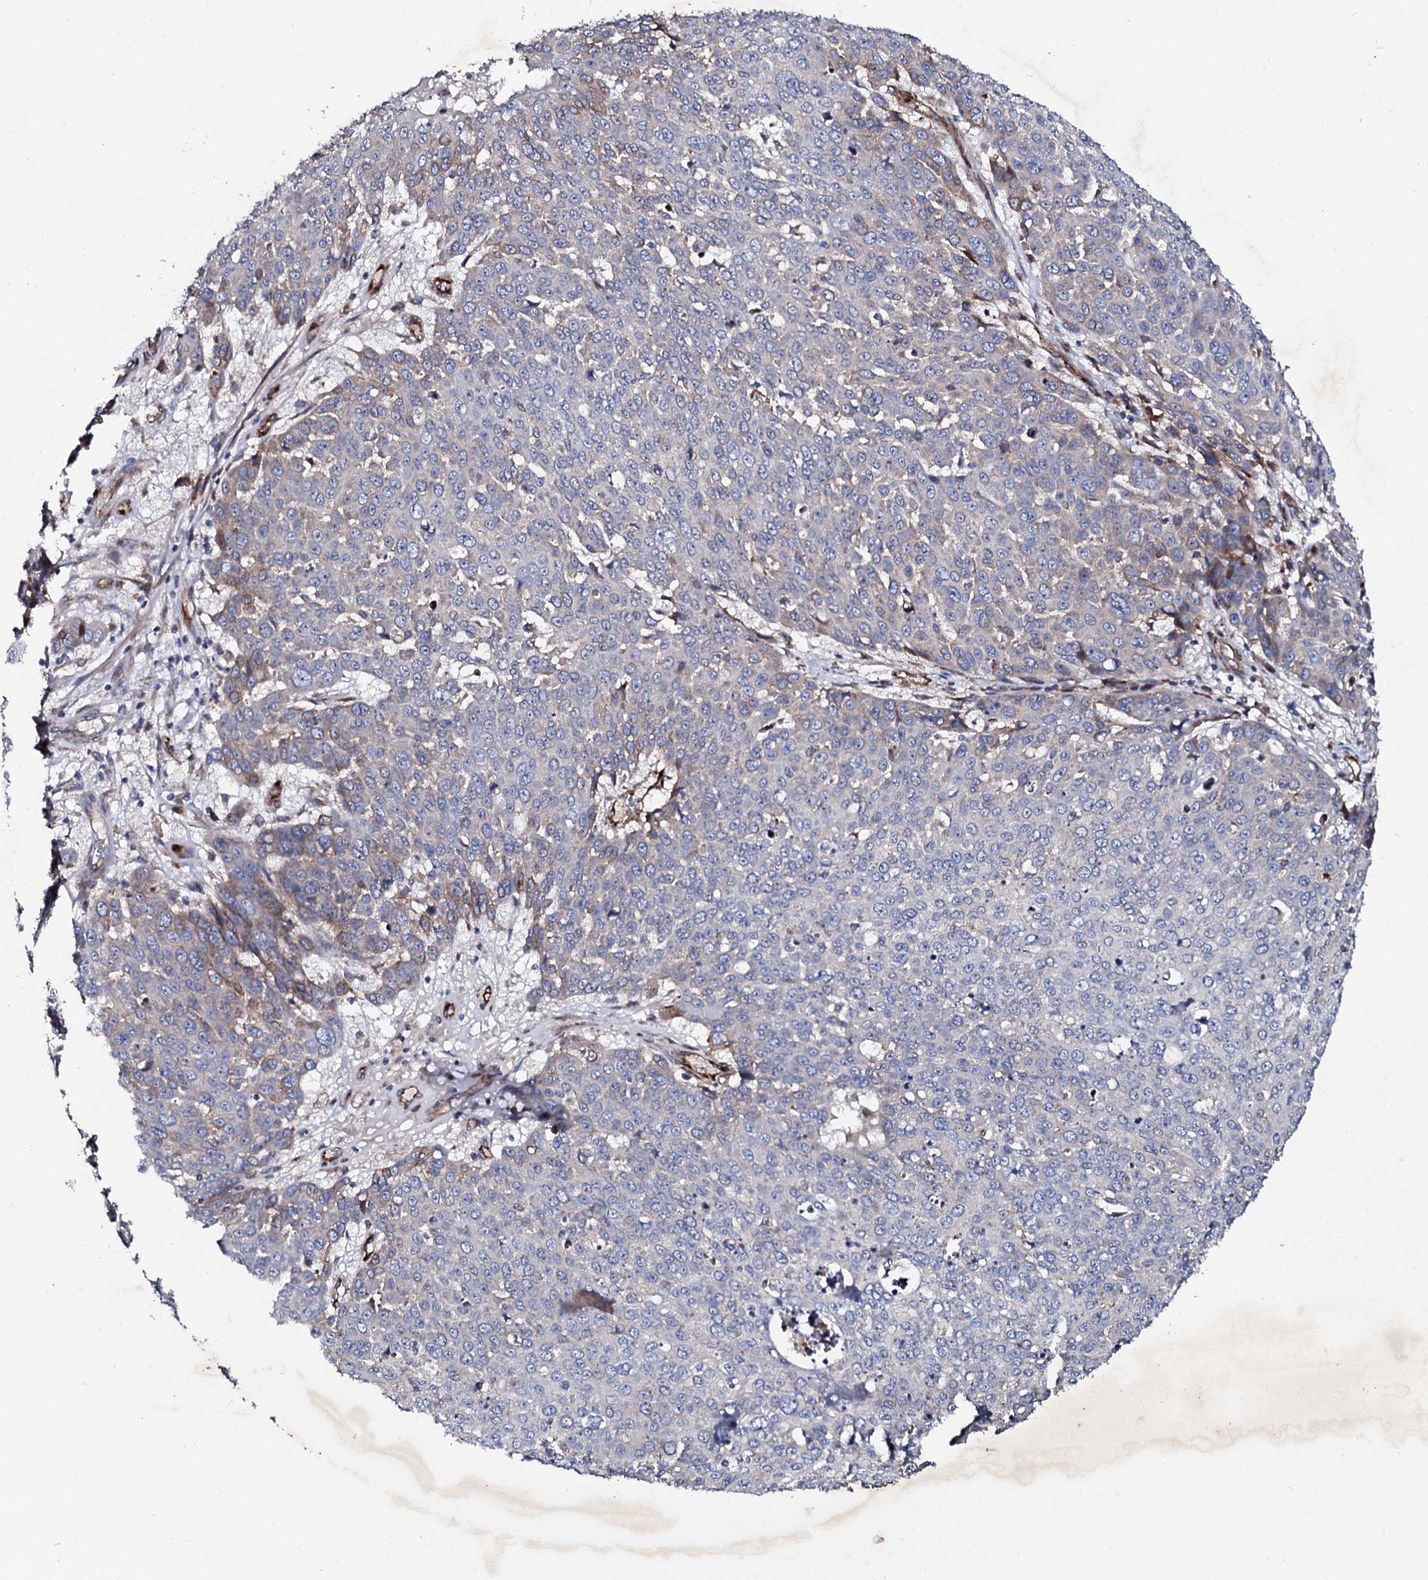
{"staining": {"intensity": "weak", "quantity": "<25%", "location": "cytoplasmic/membranous"}, "tissue": "skin cancer", "cell_type": "Tumor cells", "image_type": "cancer", "snomed": [{"axis": "morphology", "description": "Squamous cell carcinoma, NOS"}, {"axis": "topography", "description": "Skin"}], "caption": "High magnification brightfield microscopy of skin cancer stained with DAB (3,3'-diaminobenzidine) (brown) and counterstained with hematoxylin (blue): tumor cells show no significant positivity.", "gene": "DBX1", "patient": {"sex": "male", "age": 71}}